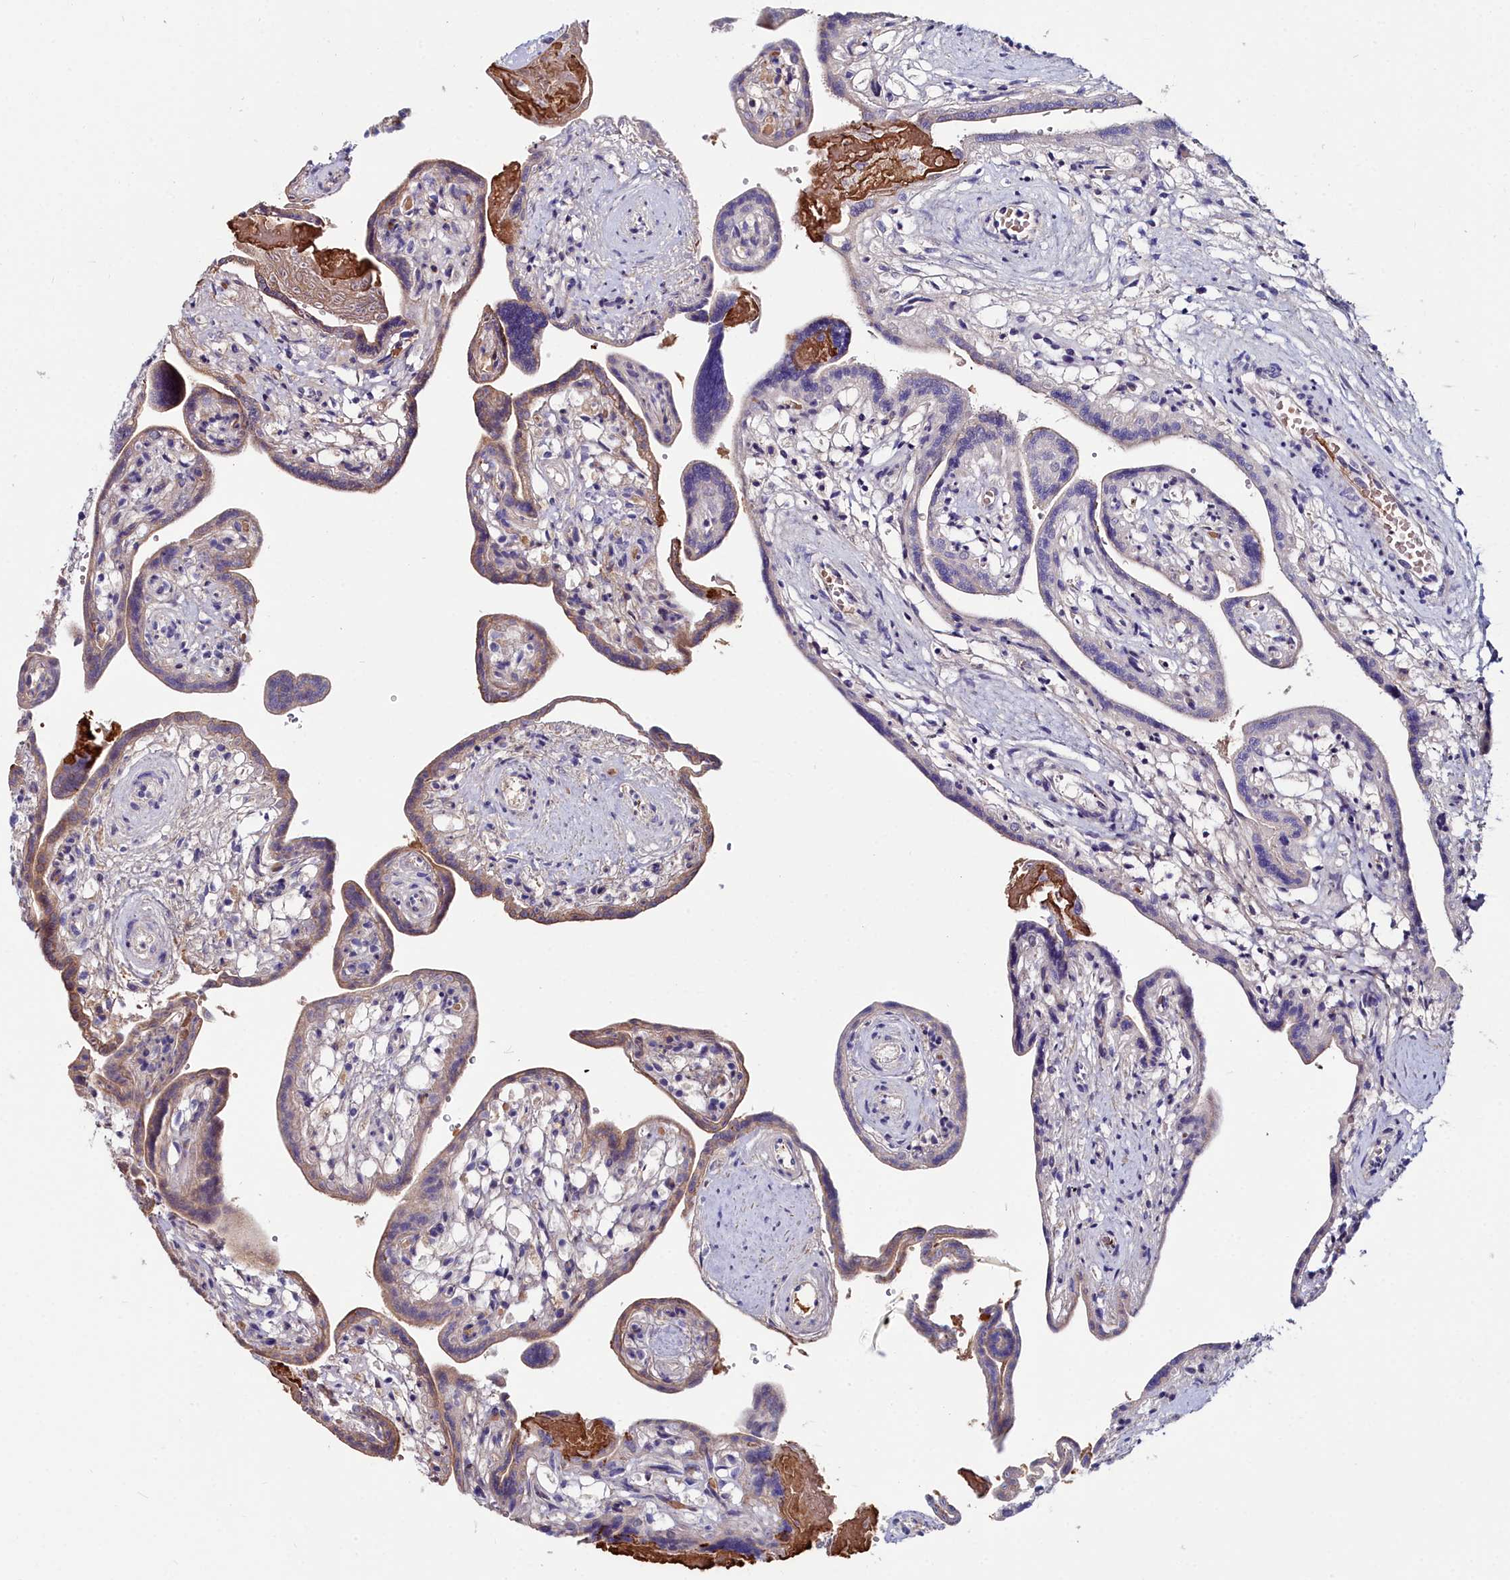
{"staining": {"intensity": "weak", "quantity": "25%-75%", "location": "cytoplasmic/membranous"}, "tissue": "placenta", "cell_type": "Trophoblastic cells", "image_type": "normal", "snomed": [{"axis": "morphology", "description": "Normal tissue, NOS"}, {"axis": "topography", "description": "Placenta"}], "caption": "DAB immunohistochemical staining of benign placenta exhibits weak cytoplasmic/membranous protein staining in approximately 25%-75% of trophoblastic cells. Using DAB (3,3'-diaminobenzidine) (brown) and hematoxylin (blue) stains, captured at high magnification using brightfield microscopy.", "gene": "KCTD18", "patient": {"sex": "female", "age": 37}}